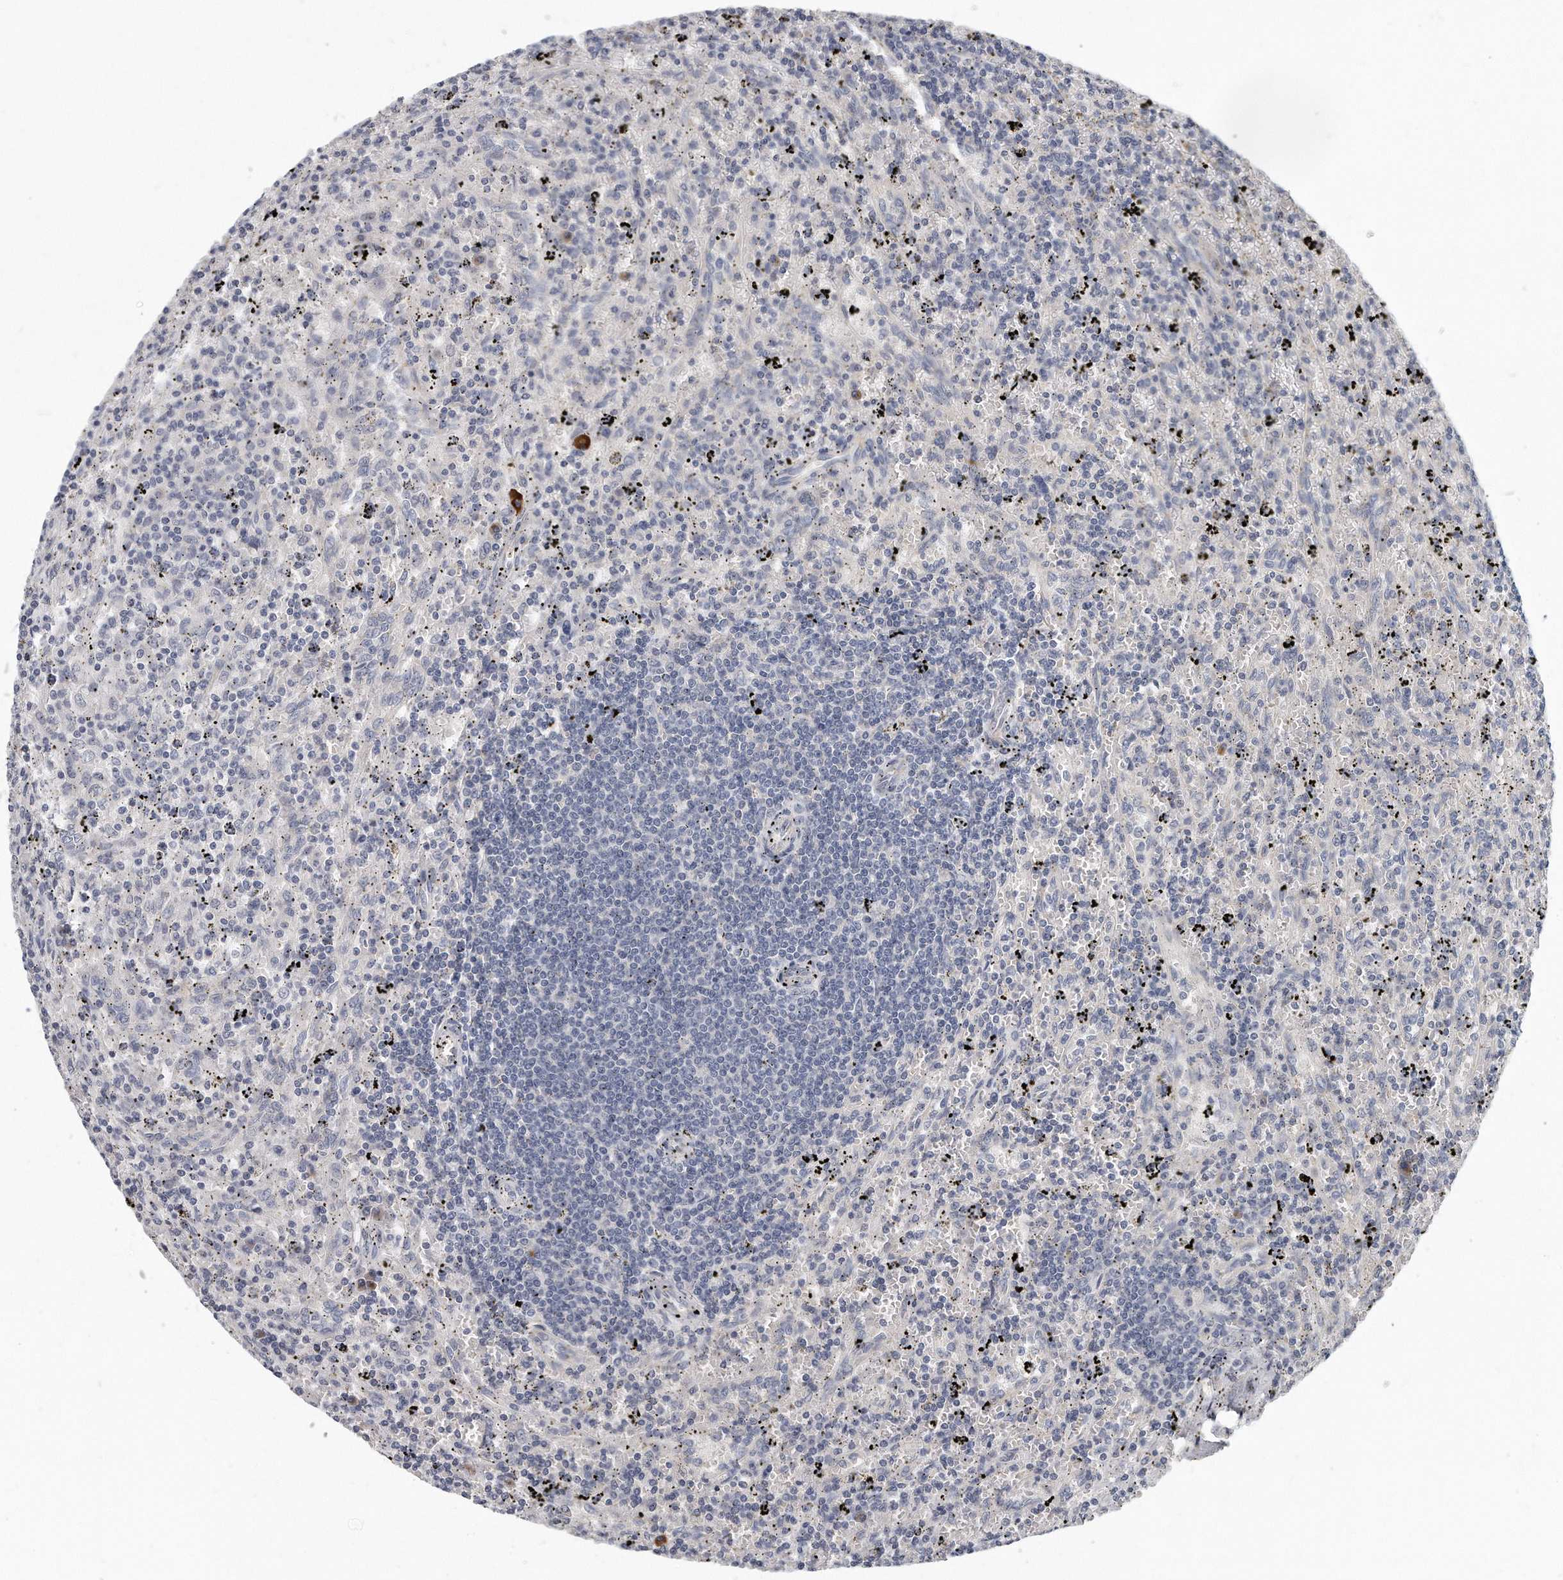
{"staining": {"intensity": "negative", "quantity": "none", "location": "none"}, "tissue": "lymphoma", "cell_type": "Tumor cells", "image_type": "cancer", "snomed": [{"axis": "morphology", "description": "Malignant lymphoma, non-Hodgkin's type, Low grade"}, {"axis": "topography", "description": "Spleen"}], "caption": "Immunohistochemical staining of low-grade malignant lymphoma, non-Hodgkin's type demonstrates no significant expression in tumor cells.", "gene": "PLEKHA6", "patient": {"sex": "male", "age": 76}}